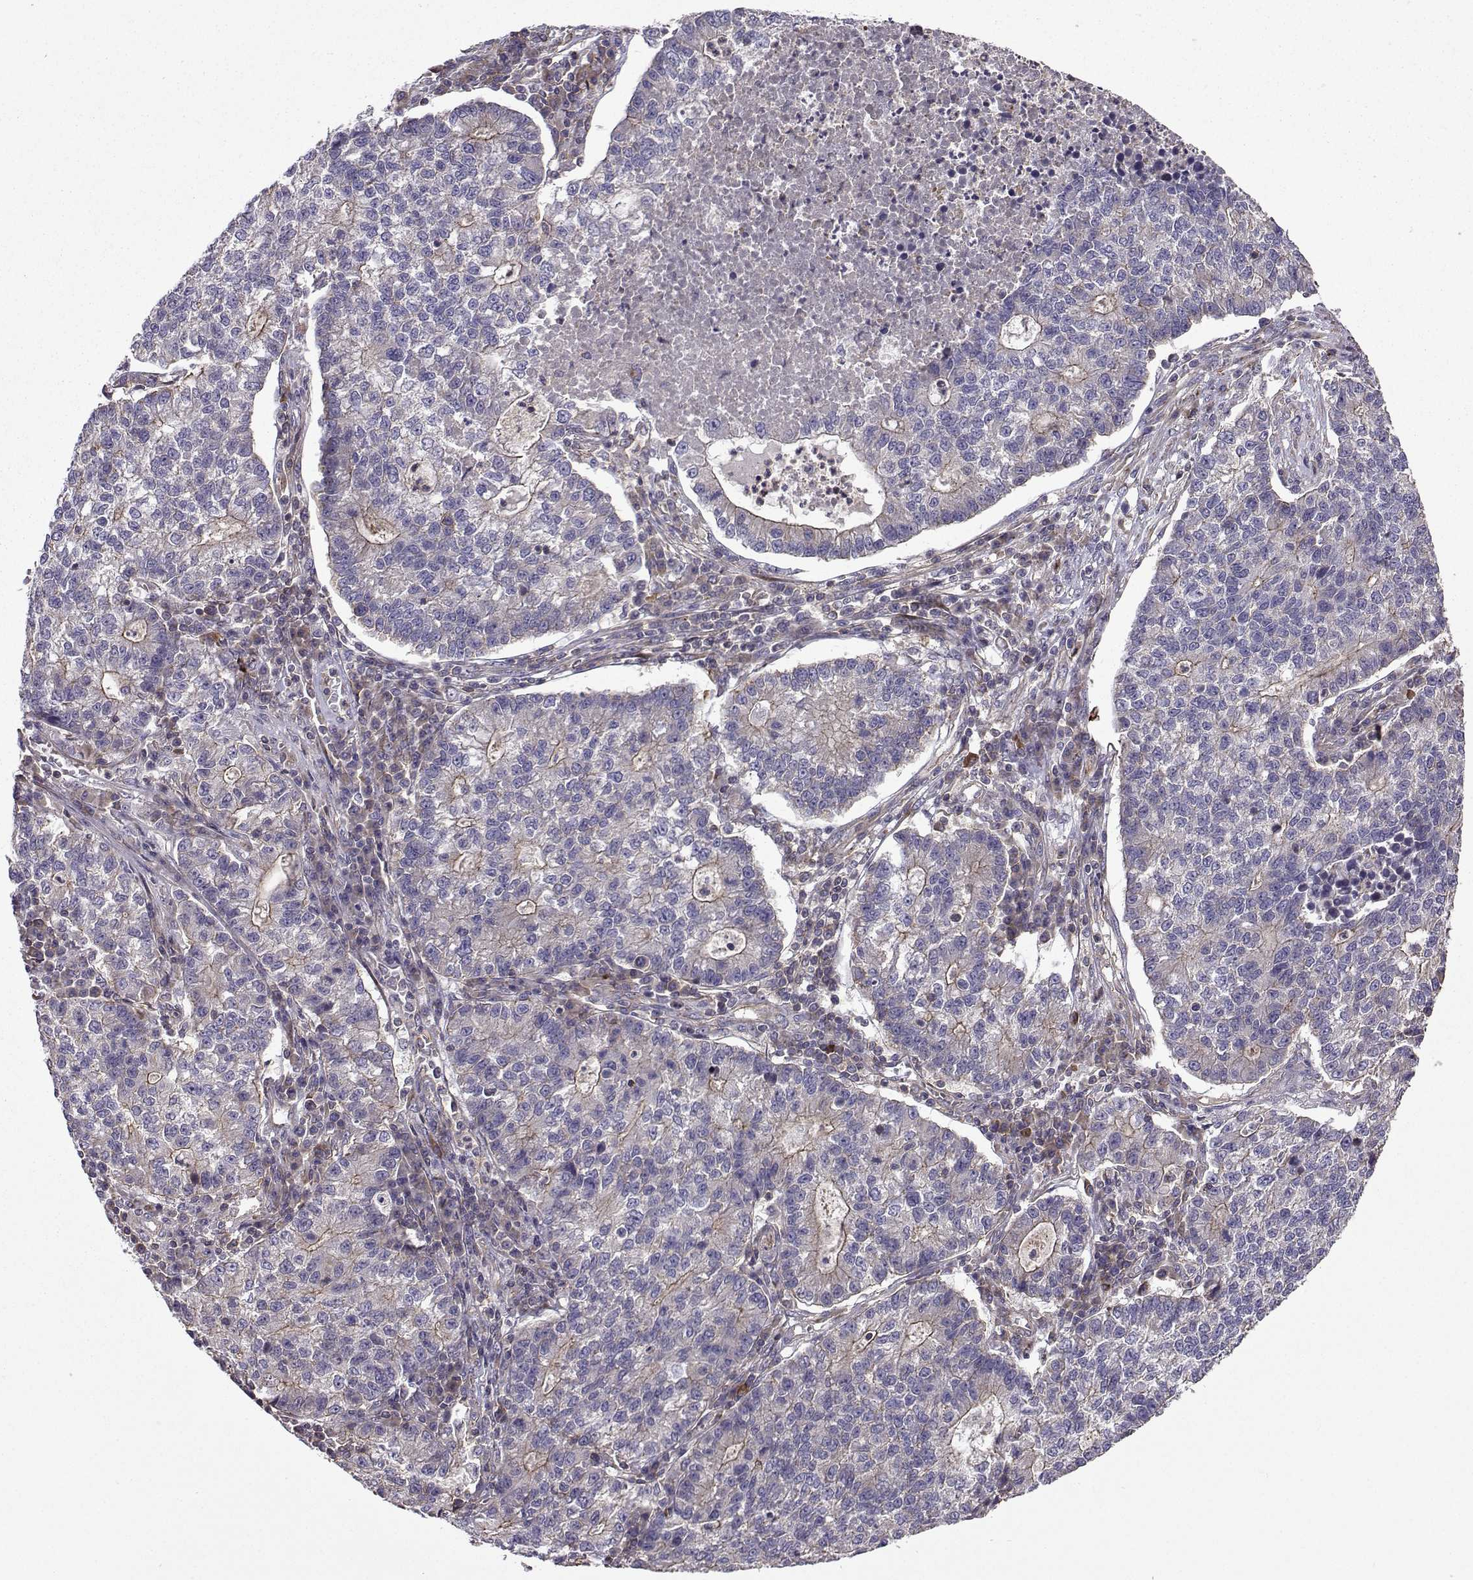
{"staining": {"intensity": "moderate", "quantity": "<25%", "location": "cytoplasmic/membranous"}, "tissue": "lung cancer", "cell_type": "Tumor cells", "image_type": "cancer", "snomed": [{"axis": "morphology", "description": "Adenocarcinoma, NOS"}, {"axis": "topography", "description": "Lung"}], "caption": "Lung adenocarcinoma was stained to show a protein in brown. There is low levels of moderate cytoplasmic/membranous expression in about <25% of tumor cells.", "gene": "ITGB8", "patient": {"sex": "male", "age": 57}}